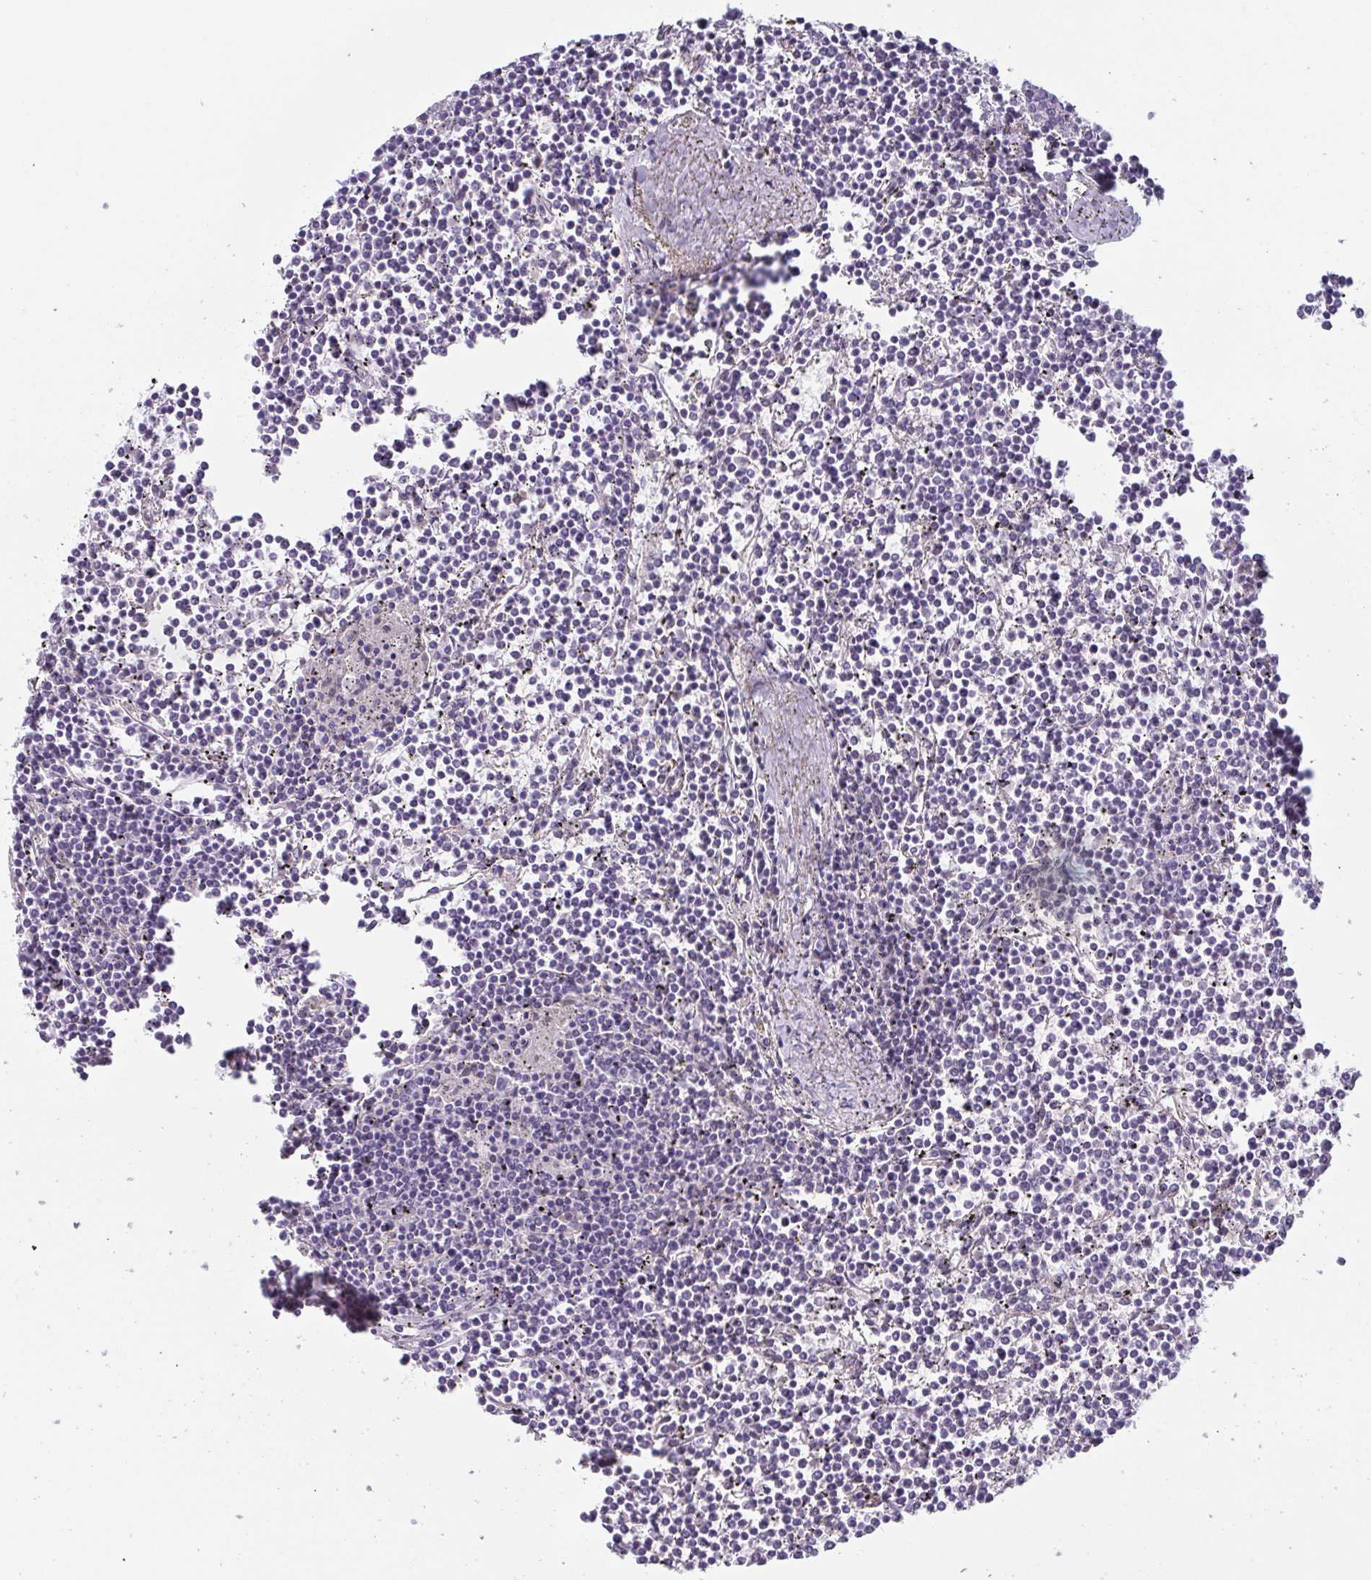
{"staining": {"intensity": "negative", "quantity": "none", "location": "none"}, "tissue": "lymphoma", "cell_type": "Tumor cells", "image_type": "cancer", "snomed": [{"axis": "morphology", "description": "Malignant lymphoma, non-Hodgkin's type, Low grade"}, {"axis": "topography", "description": "Spleen"}], "caption": "A high-resolution histopathology image shows IHC staining of lymphoma, which displays no significant staining in tumor cells.", "gene": "OR5P3", "patient": {"sex": "female", "age": 19}}